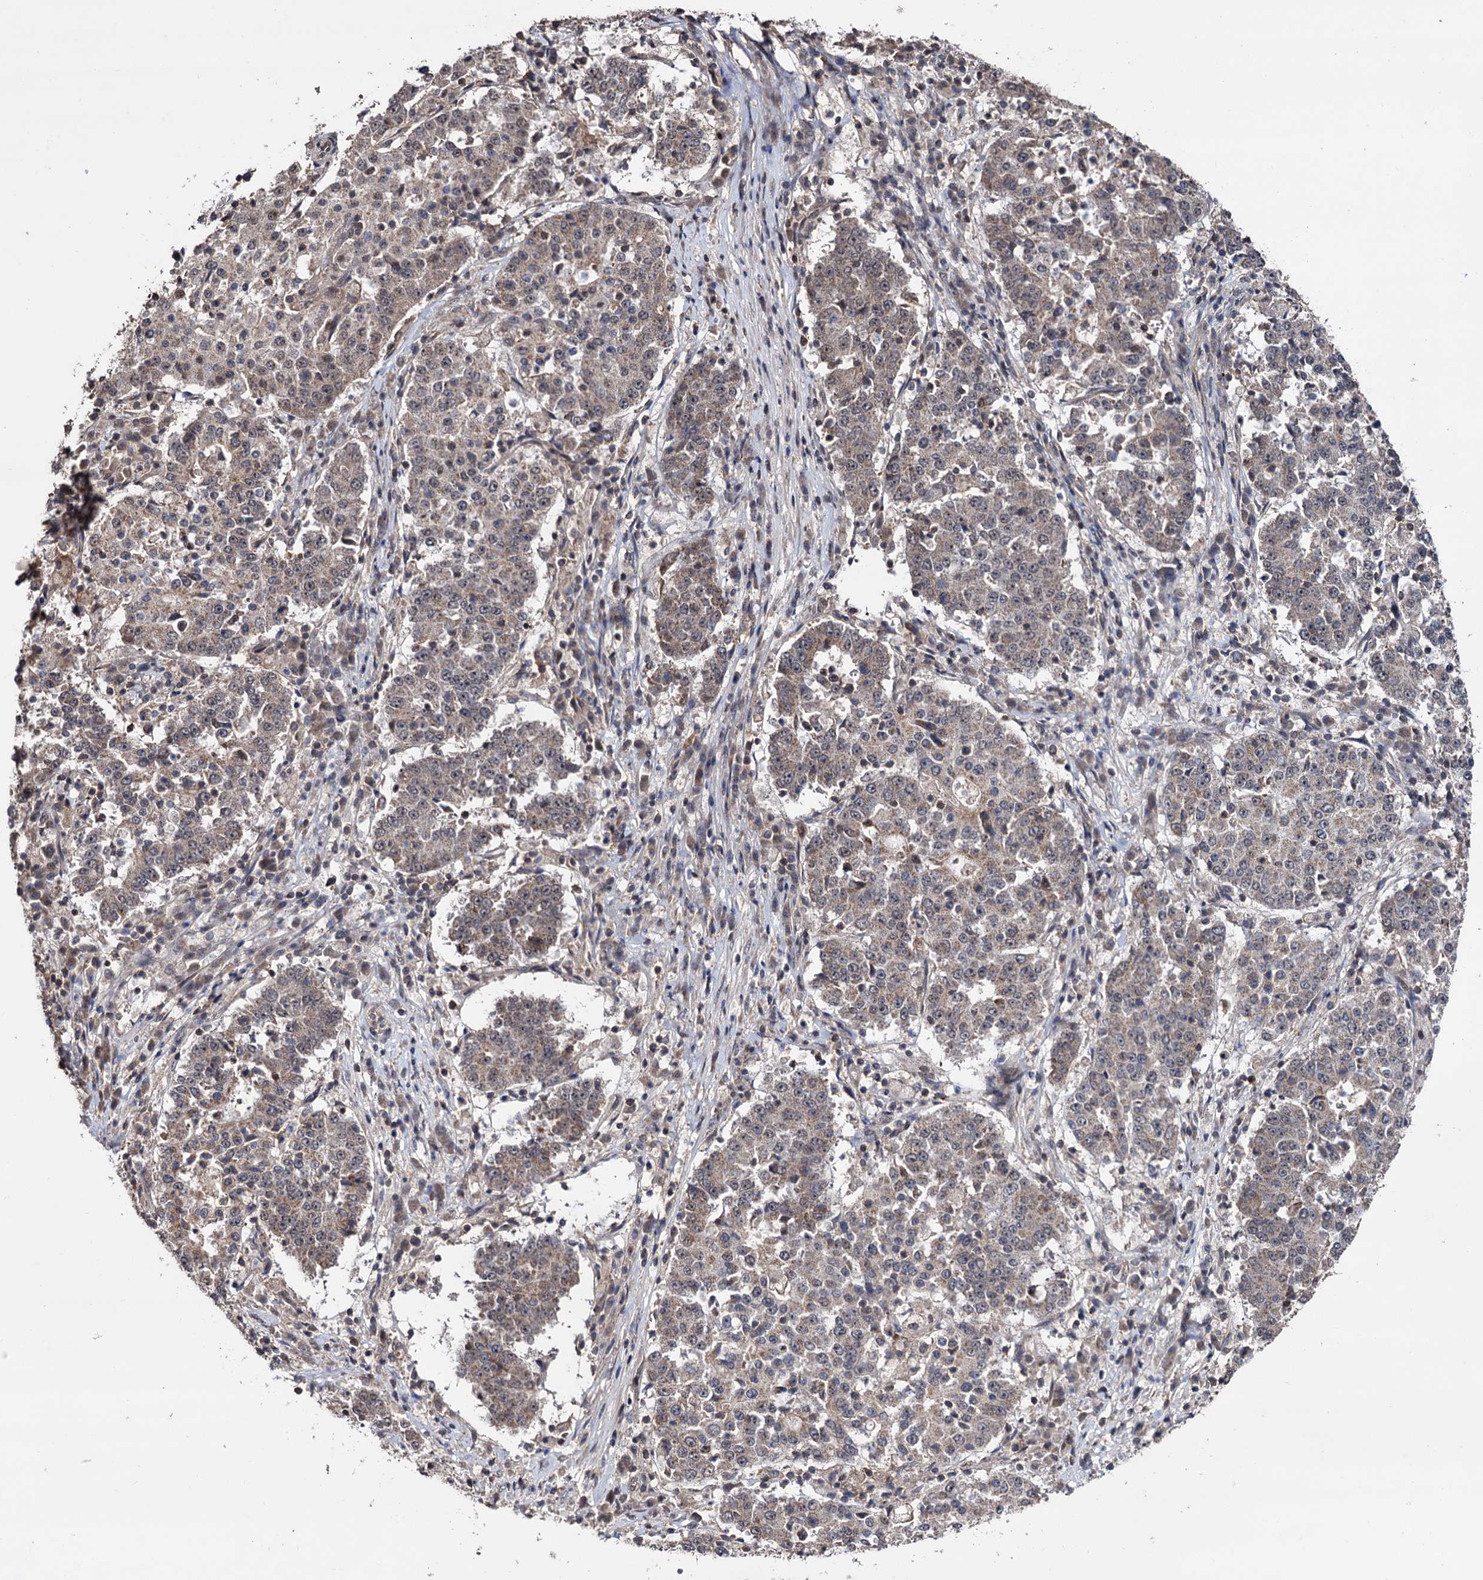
{"staining": {"intensity": "weak", "quantity": ">75%", "location": "cytoplasmic/membranous"}, "tissue": "stomach cancer", "cell_type": "Tumor cells", "image_type": "cancer", "snomed": [{"axis": "morphology", "description": "Adenocarcinoma, NOS"}, {"axis": "topography", "description": "Stomach"}], "caption": "Adenocarcinoma (stomach) stained with immunohistochemistry (IHC) shows weak cytoplasmic/membranous positivity in about >75% of tumor cells.", "gene": "KLF5", "patient": {"sex": "male", "age": 59}}